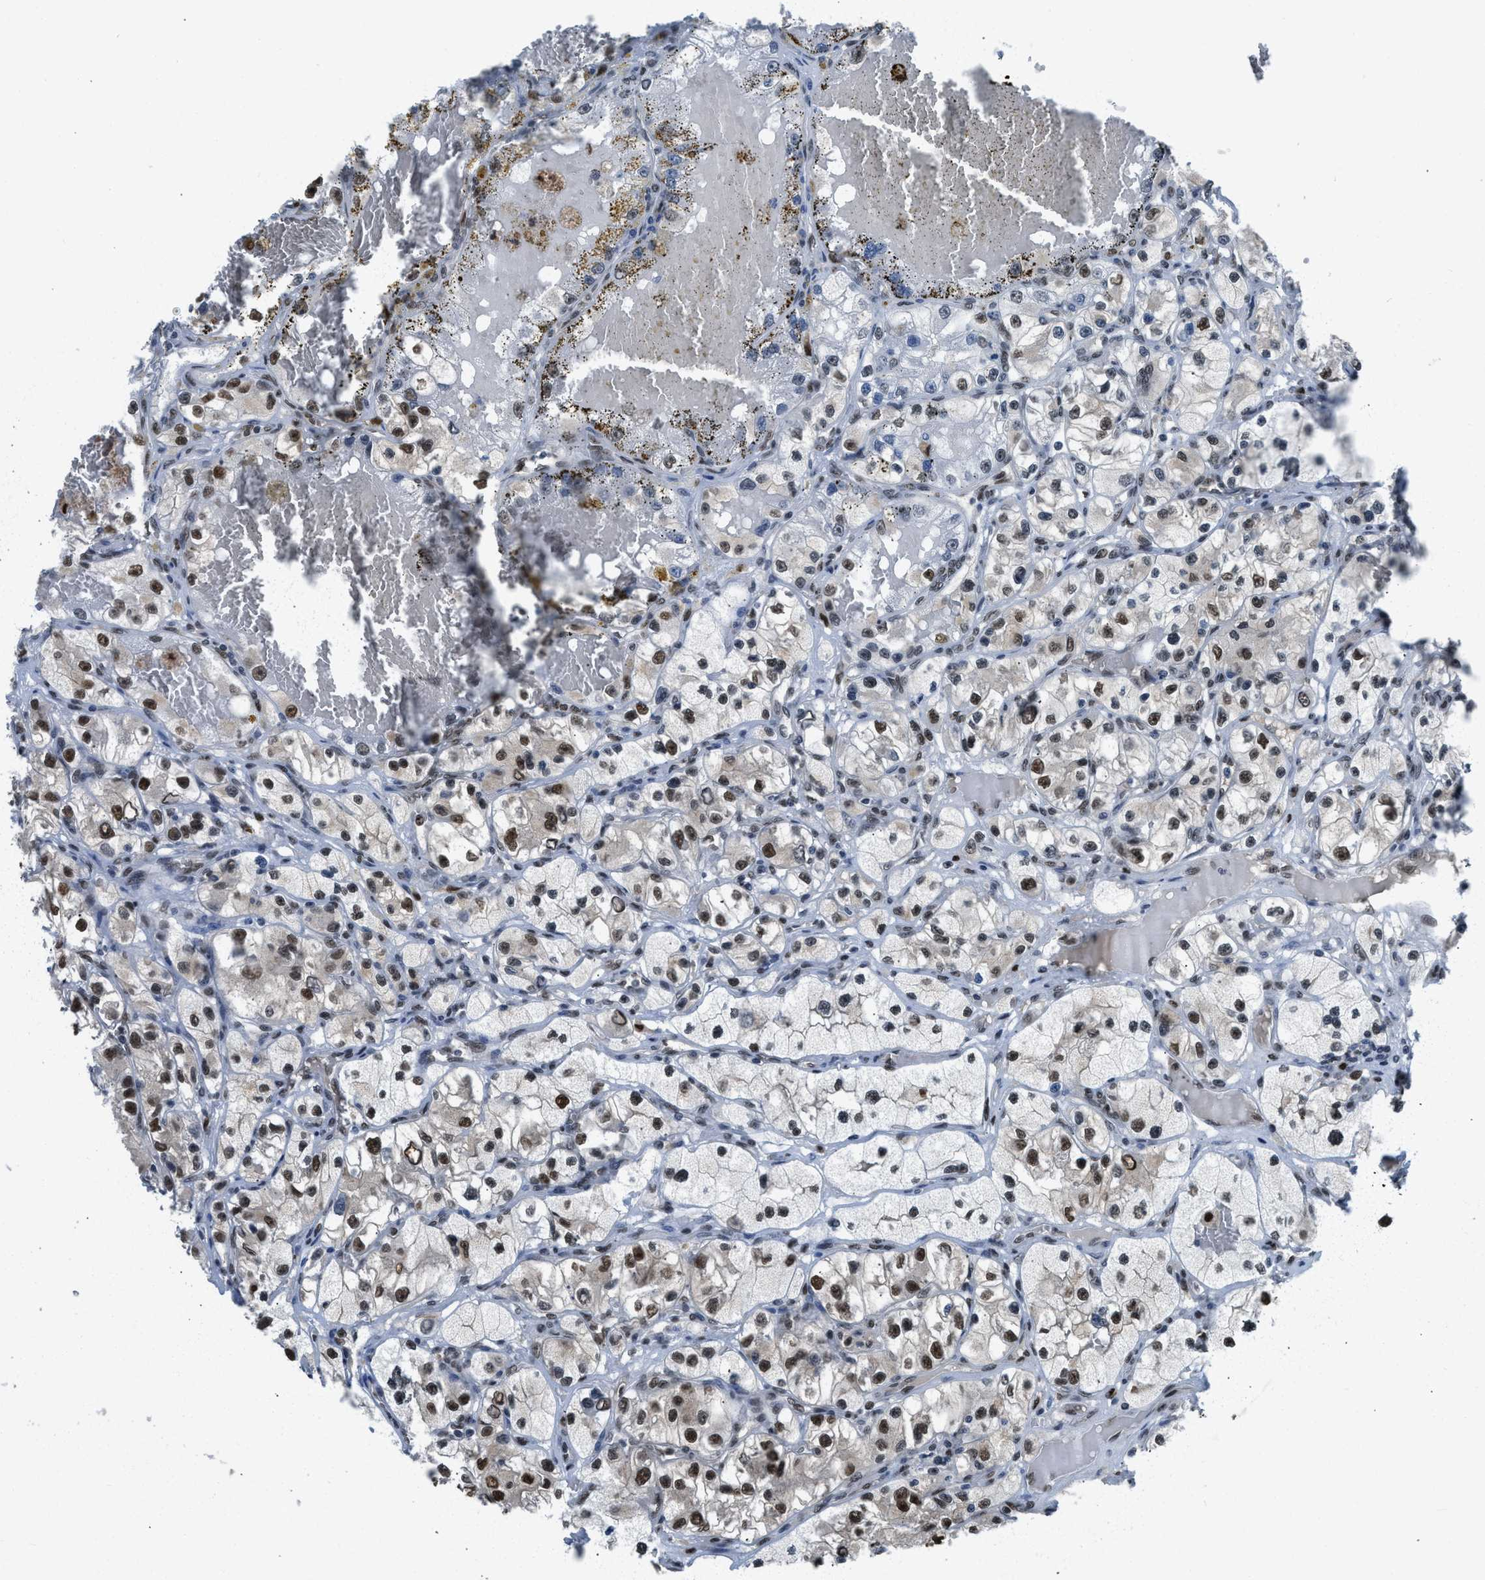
{"staining": {"intensity": "moderate", "quantity": "25%-75%", "location": "nuclear"}, "tissue": "renal cancer", "cell_type": "Tumor cells", "image_type": "cancer", "snomed": [{"axis": "morphology", "description": "Adenocarcinoma, NOS"}, {"axis": "topography", "description": "Kidney"}], "caption": "A brown stain highlights moderate nuclear positivity of a protein in human renal cancer (adenocarcinoma) tumor cells.", "gene": "ALX1", "patient": {"sex": "female", "age": 57}}